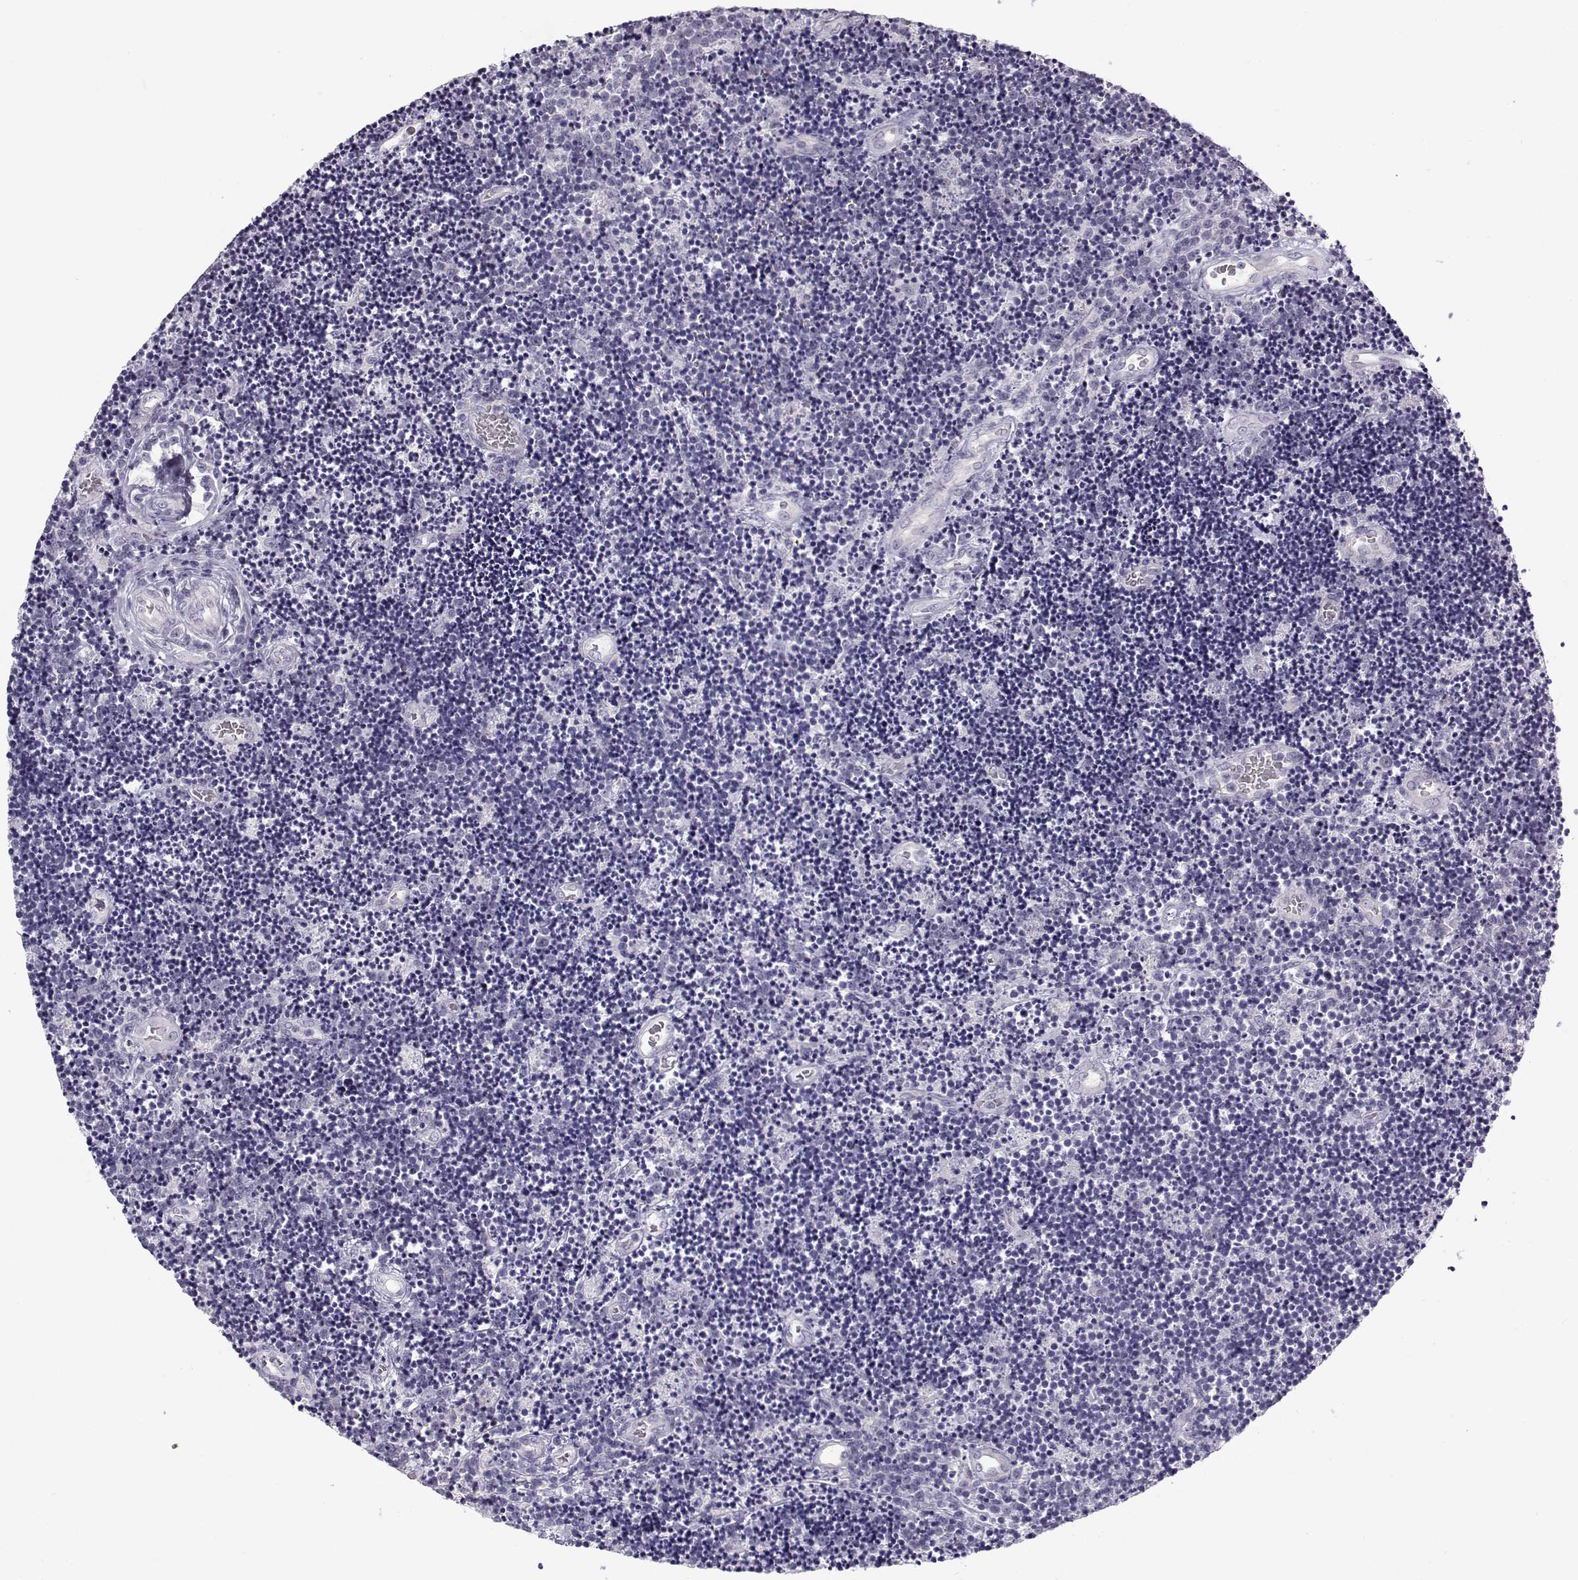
{"staining": {"intensity": "negative", "quantity": "none", "location": "none"}, "tissue": "lymphoma", "cell_type": "Tumor cells", "image_type": "cancer", "snomed": [{"axis": "morphology", "description": "Malignant lymphoma, non-Hodgkin's type, Low grade"}, {"axis": "topography", "description": "Brain"}], "caption": "Lymphoma stained for a protein using immunohistochemistry demonstrates no staining tumor cells.", "gene": "TEX55", "patient": {"sex": "female", "age": 66}}